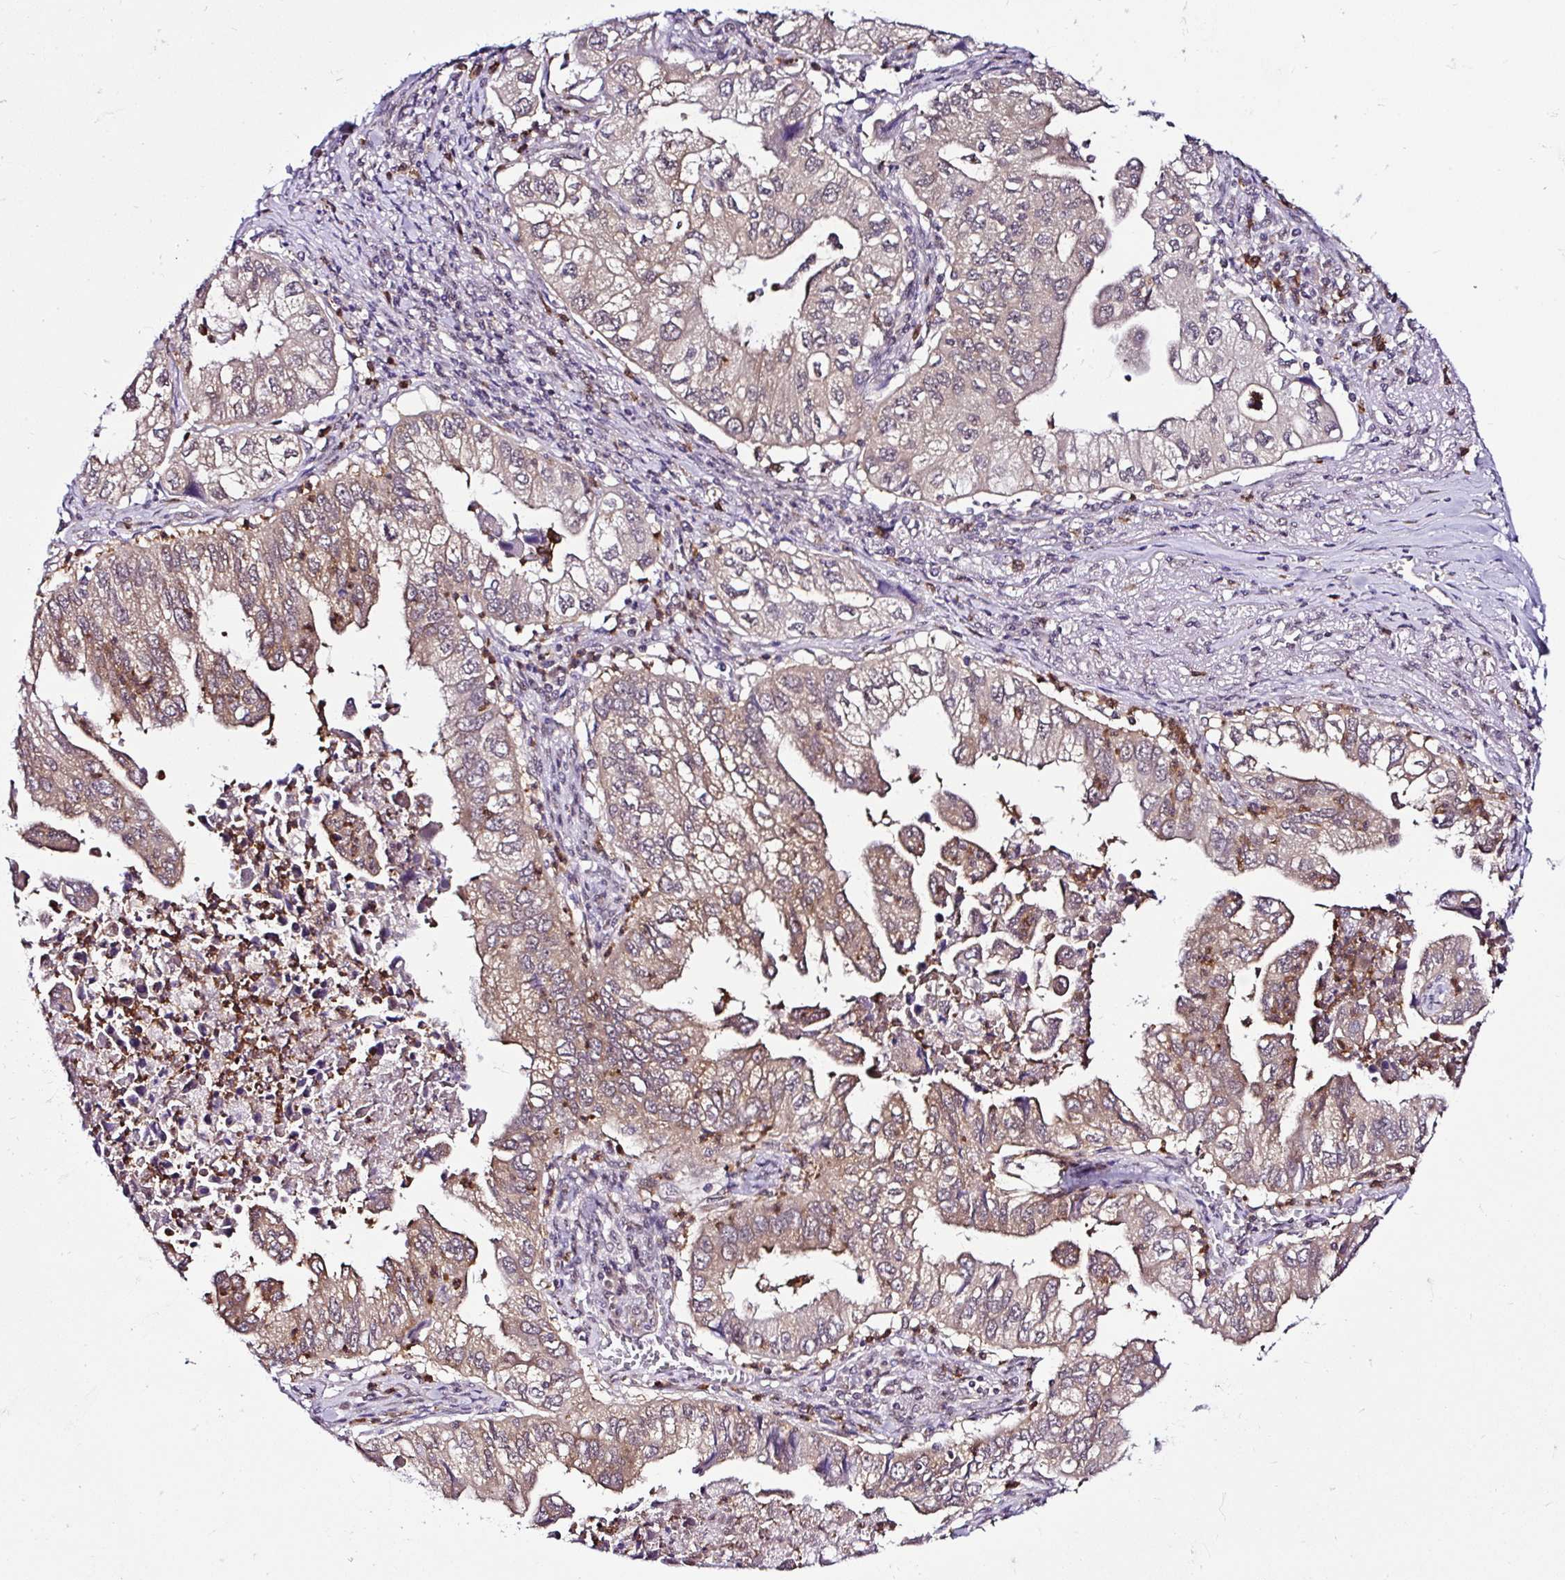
{"staining": {"intensity": "weak", "quantity": "25%-75%", "location": "cytoplasmic/membranous"}, "tissue": "lung cancer", "cell_type": "Tumor cells", "image_type": "cancer", "snomed": [{"axis": "morphology", "description": "Adenocarcinoma, NOS"}, {"axis": "topography", "description": "Lung"}], "caption": "Protein staining of lung adenocarcinoma tissue reveals weak cytoplasmic/membranous staining in about 25%-75% of tumor cells.", "gene": "PIN4", "patient": {"sex": "male", "age": 48}}